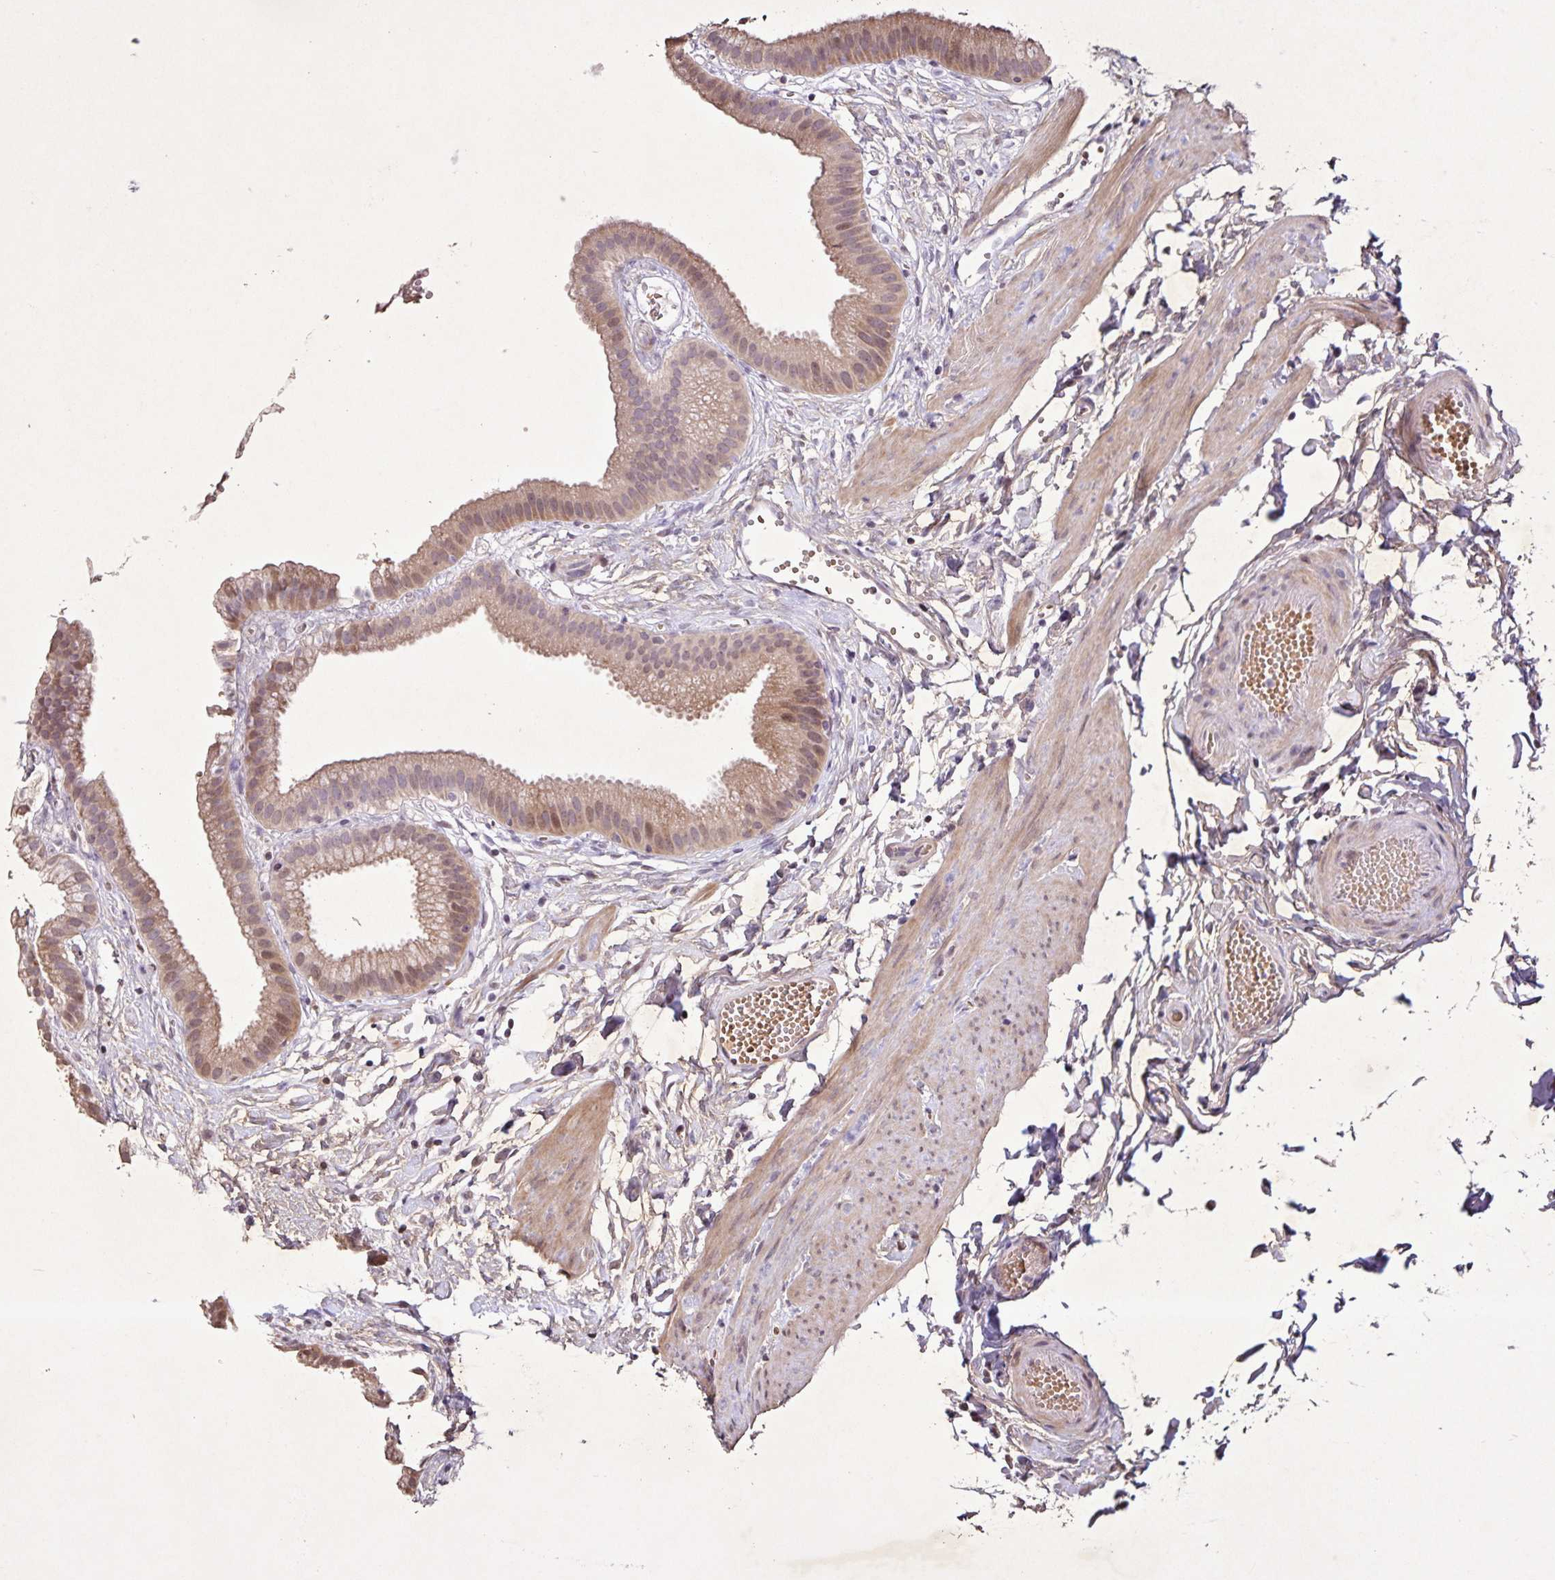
{"staining": {"intensity": "moderate", "quantity": ">75%", "location": "cytoplasmic/membranous,nuclear"}, "tissue": "gallbladder", "cell_type": "Glandular cells", "image_type": "normal", "snomed": [{"axis": "morphology", "description": "Normal tissue, NOS"}, {"axis": "topography", "description": "Gallbladder"}], "caption": "About >75% of glandular cells in benign gallbladder exhibit moderate cytoplasmic/membranous,nuclear protein expression as visualized by brown immunohistochemical staining.", "gene": "GDF2", "patient": {"sex": "female", "age": 63}}